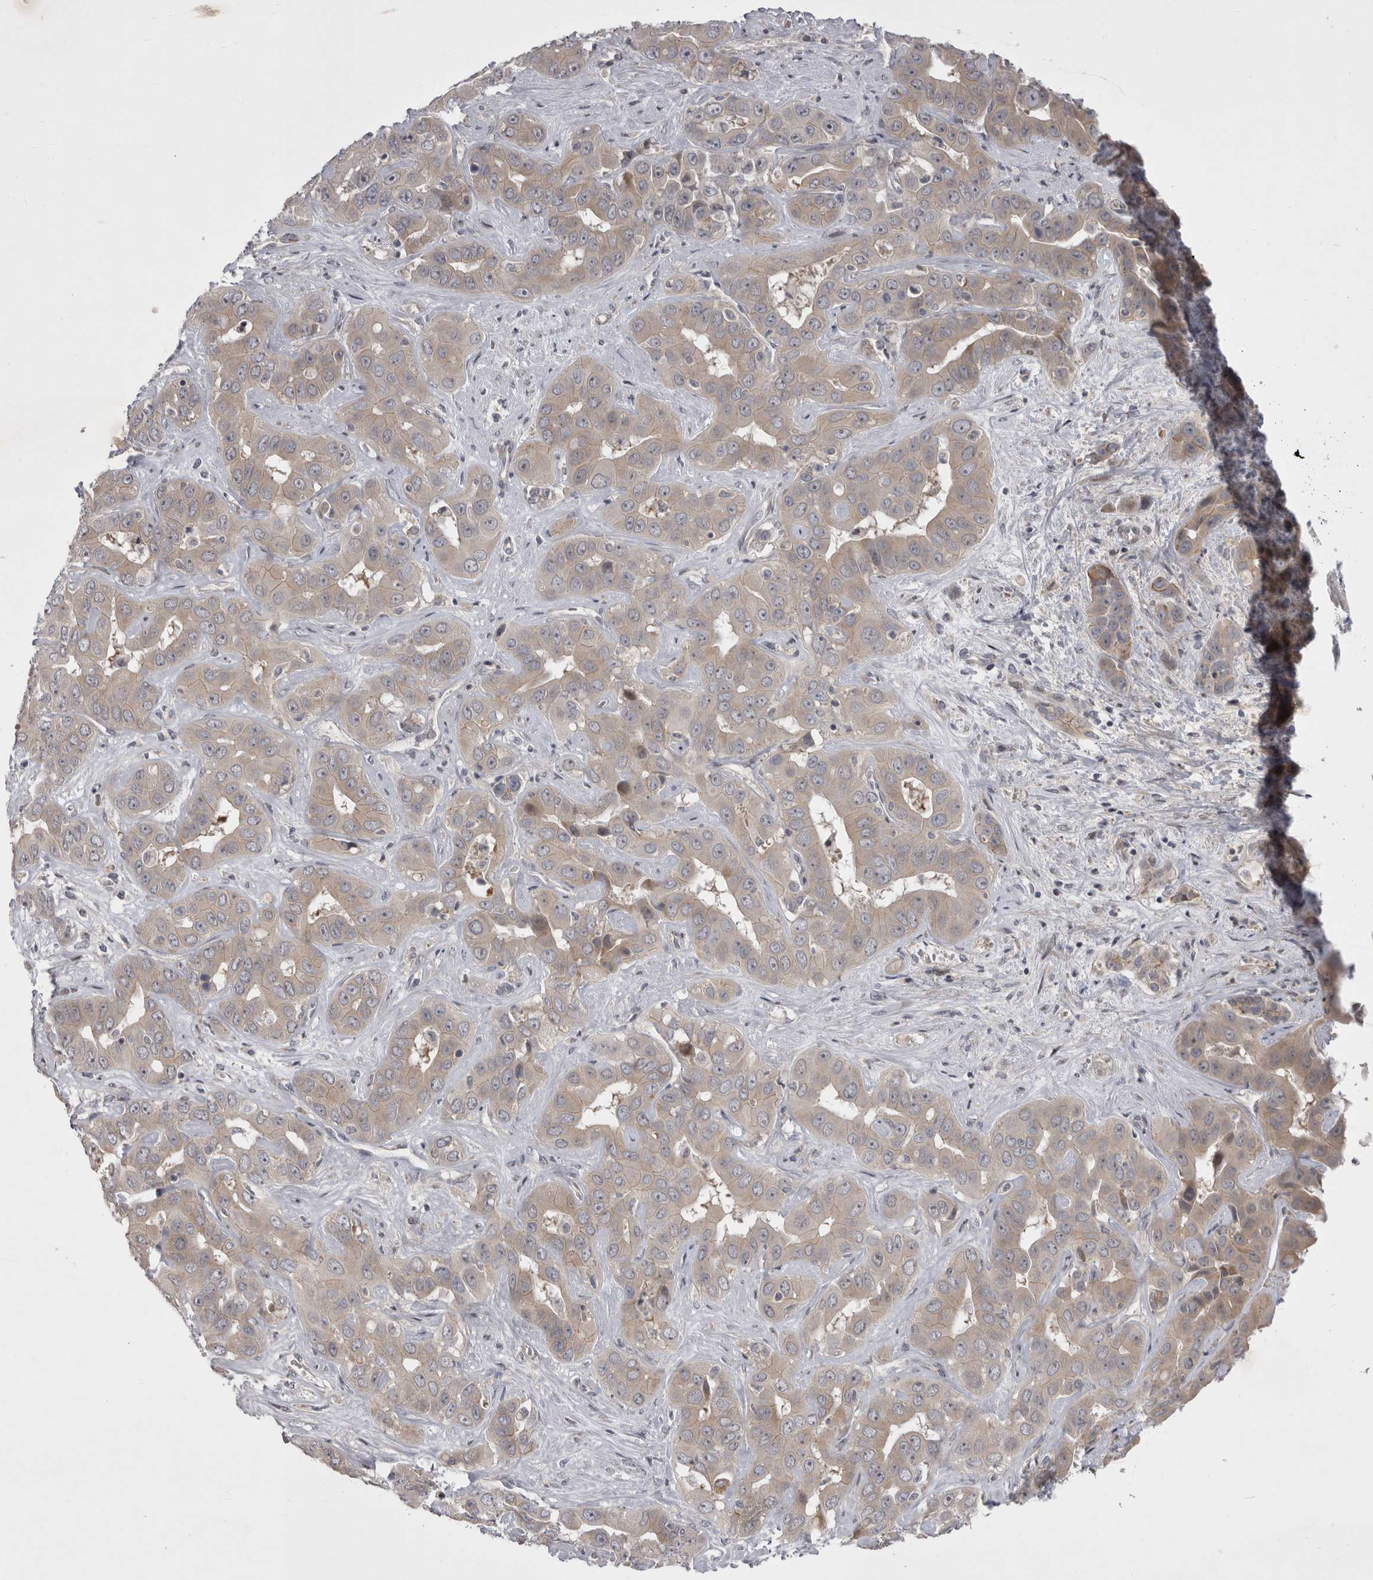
{"staining": {"intensity": "weak", "quantity": ">75%", "location": "cytoplasmic/membranous"}, "tissue": "liver cancer", "cell_type": "Tumor cells", "image_type": "cancer", "snomed": [{"axis": "morphology", "description": "Cholangiocarcinoma"}, {"axis": "topography", "description": "Liver"}], "caption": "Protein staining of cholangiocarcinoma (liver) tissue reveals weak cytoplasmic/membranous positivity in about >75% of tumor cells. (Brightfield microscopy of DAB IHC at high magnification).", "gene": "NENF", "patient": {"sex": "female", "age": 52}}